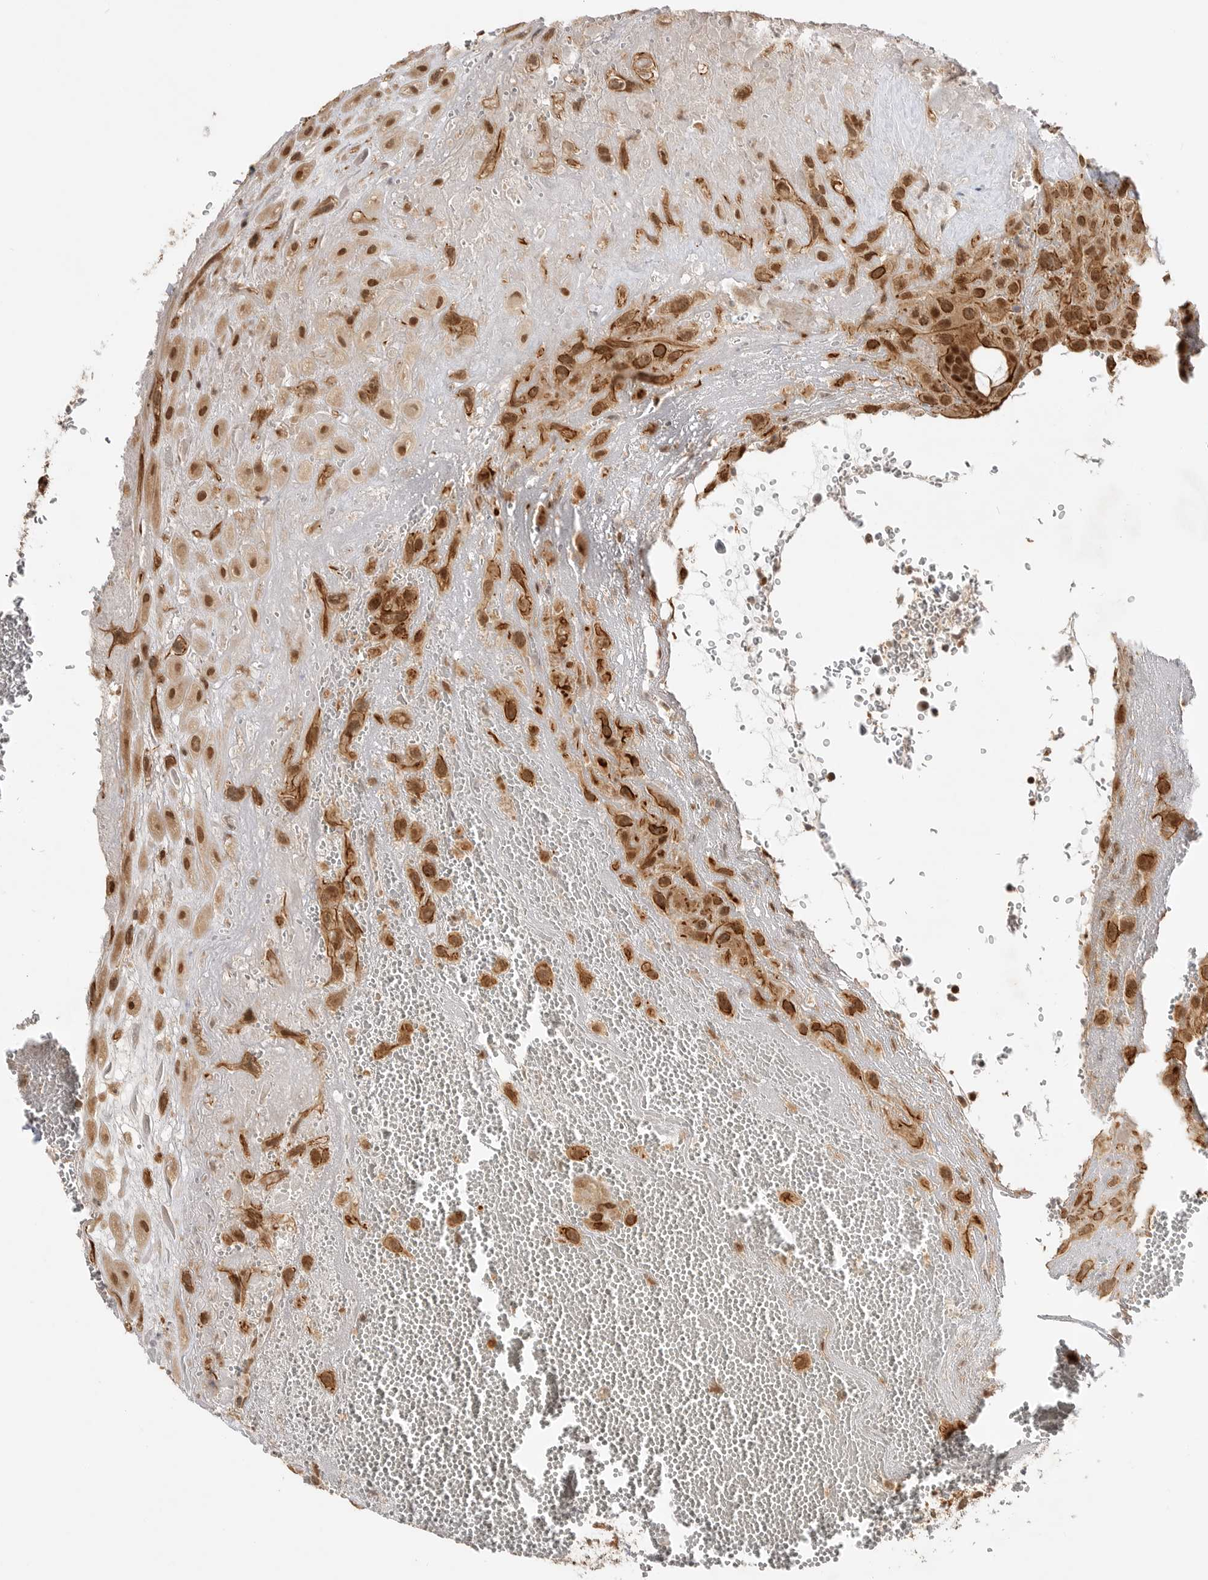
{"staining": {"intensity": "moderate", "quantity": ">75%", "location": "cytoplasmic/membranous,nuclear"}, "tissue": "placenta", "cell_type": "Decidual cells", "image_type": "normal", "snomed": [{"axis": "morphology", "description": "Normal tissue, NOS"}, {"axis": "topography", "description": "Placenta"}], "caption": "There is medium levels of moderate cytoplasmic/membranous,nuclear staining in decidual cells of unremarkable placenta, as demonstrated by immunohistochemical staining (brown color).", "gene": "ALKAL1", "patient": {"sex": "female", "age": 35}}